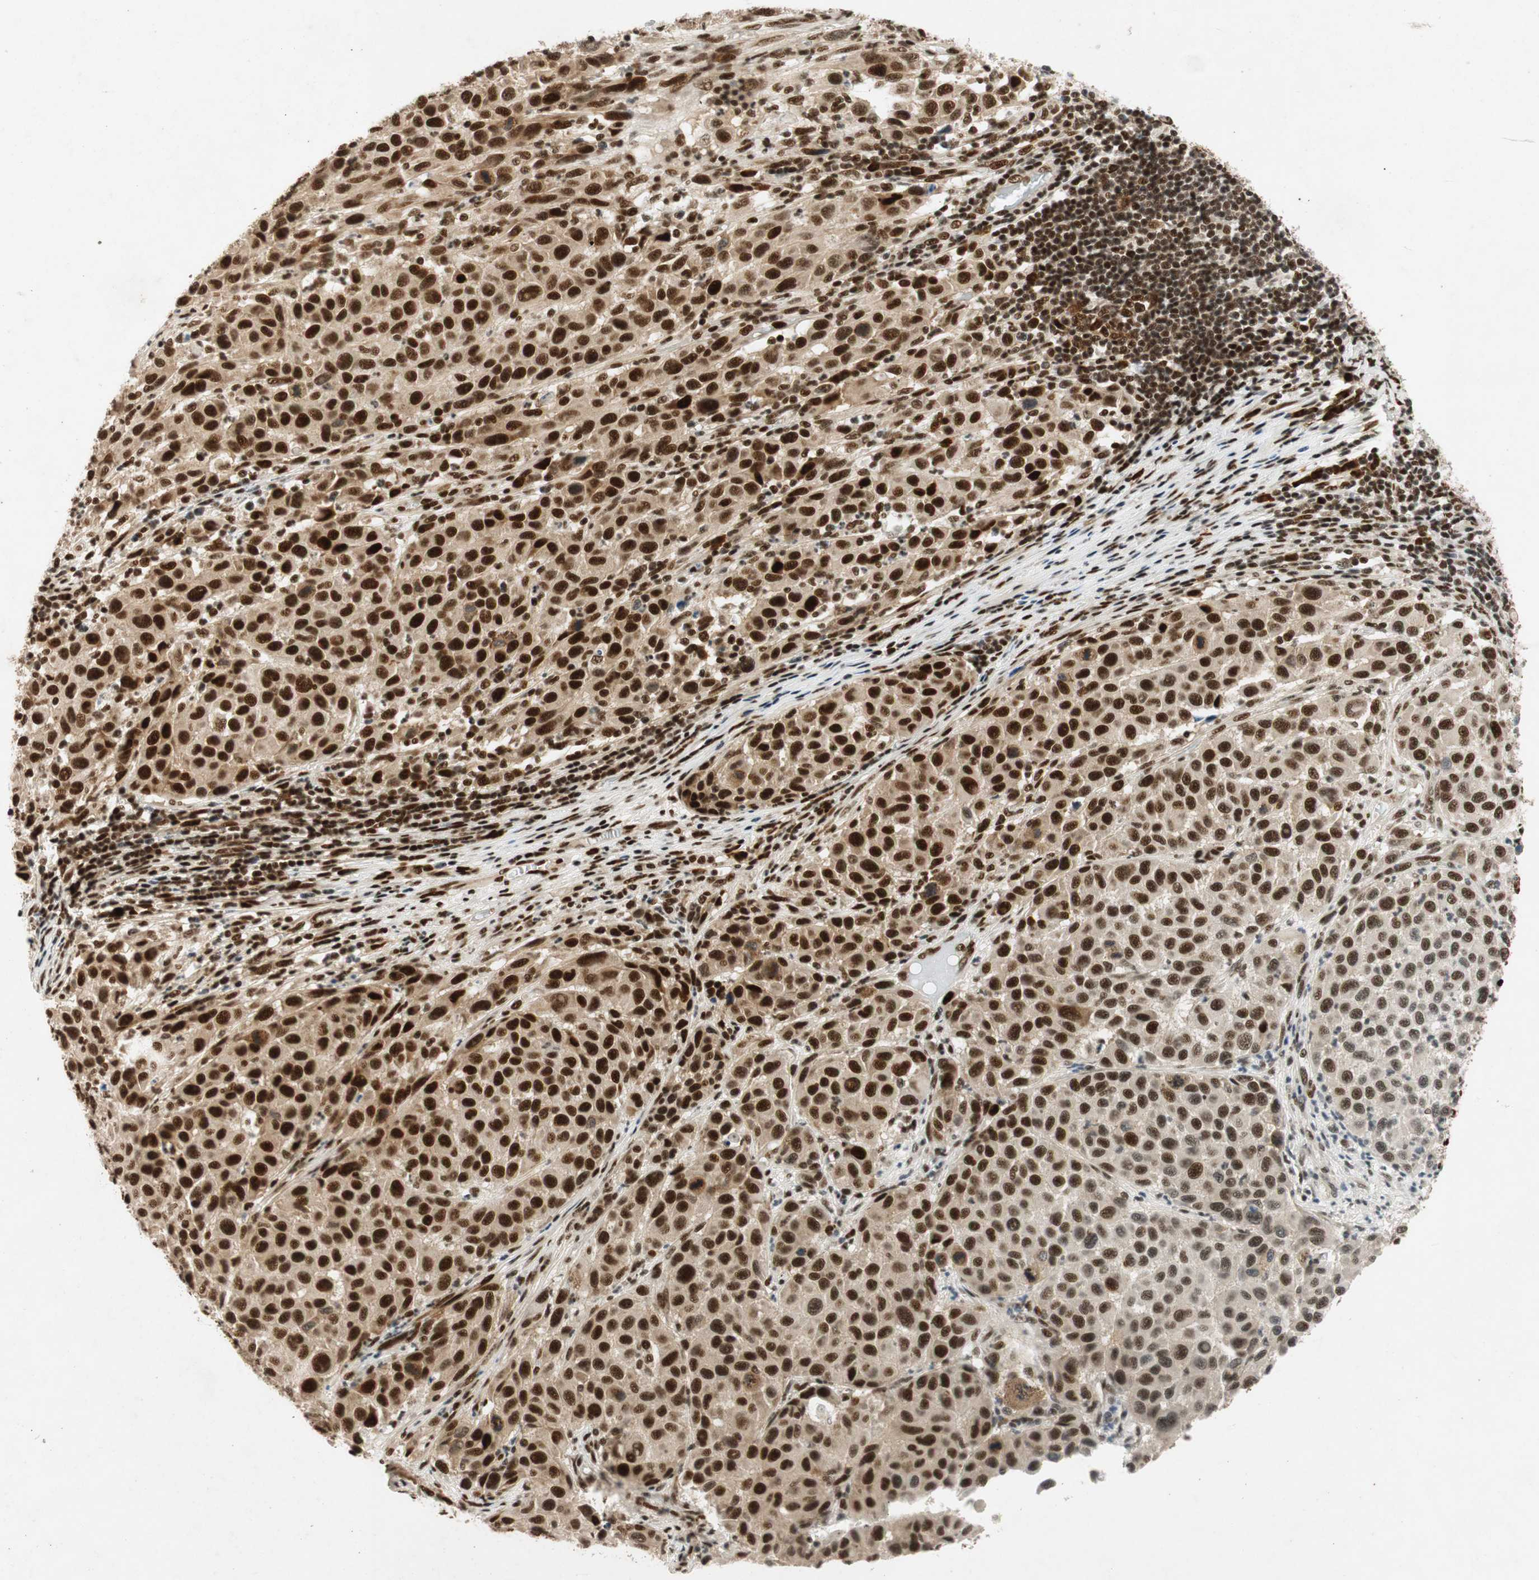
{"staining": {"intensity": "strong", "quantity": ">75%", "location": "nuclear"}, "tissue": "melanoma", "cell_type": "Tumor cells", "image_type": "cancer", "snomed": [{"axis": "morphology", "description": "Malignant melanoma, Metastatic site"}, {"axis": "topography", "description": "Lymph node"}], "caption": "Tumor cells exhibit high levels of strong nuclear positivity in approximately >75% of cells in human malignant melanoma (metastatic site).", "gene": "NCBP3", "patient": {"sex": "male", "age": 61}}